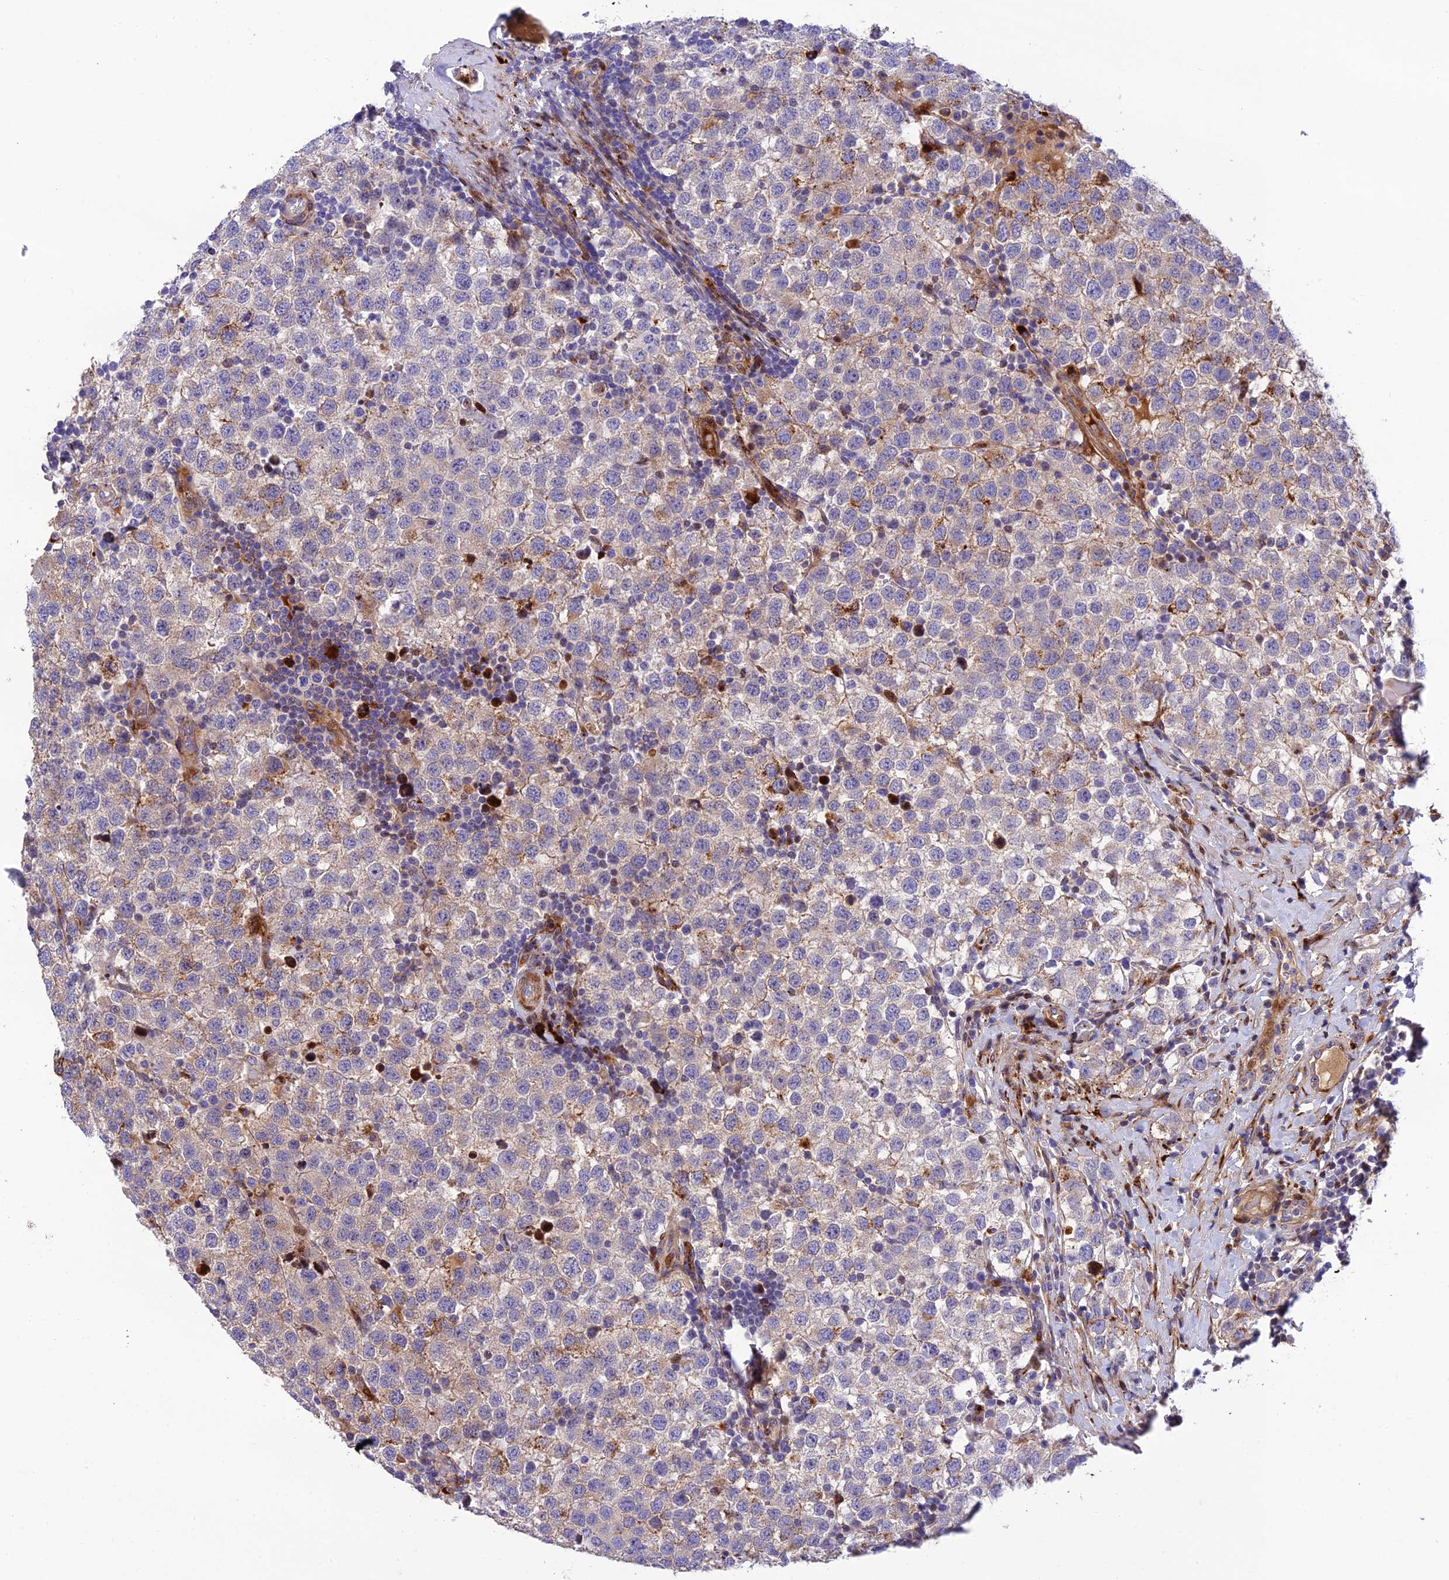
{"staining": {"intensity": "weak", "quantity": "25%-75%", "location": "cytoplasmic/membranous"}, "tissue": "testis cancer", "cell_type": "Tumor cells", "image_type": "cancer", "snomed": [{"axis": "morphology", "description": "Seminoma, NOS"}, {"axis": "topography", "description": "Testis"}], "caption": "IHC histopathology image of neoplastic tissue: human testis seminoma stained using immunohistochemistry reveals low levels of weak protein expression localized specifically in the cytoplasmic/membranous of tumor cells, appearing as a cytoplasmic/membranous brown color.", "gene": "CPSF4L", "patient": {"sex": "male", "age": 34}}